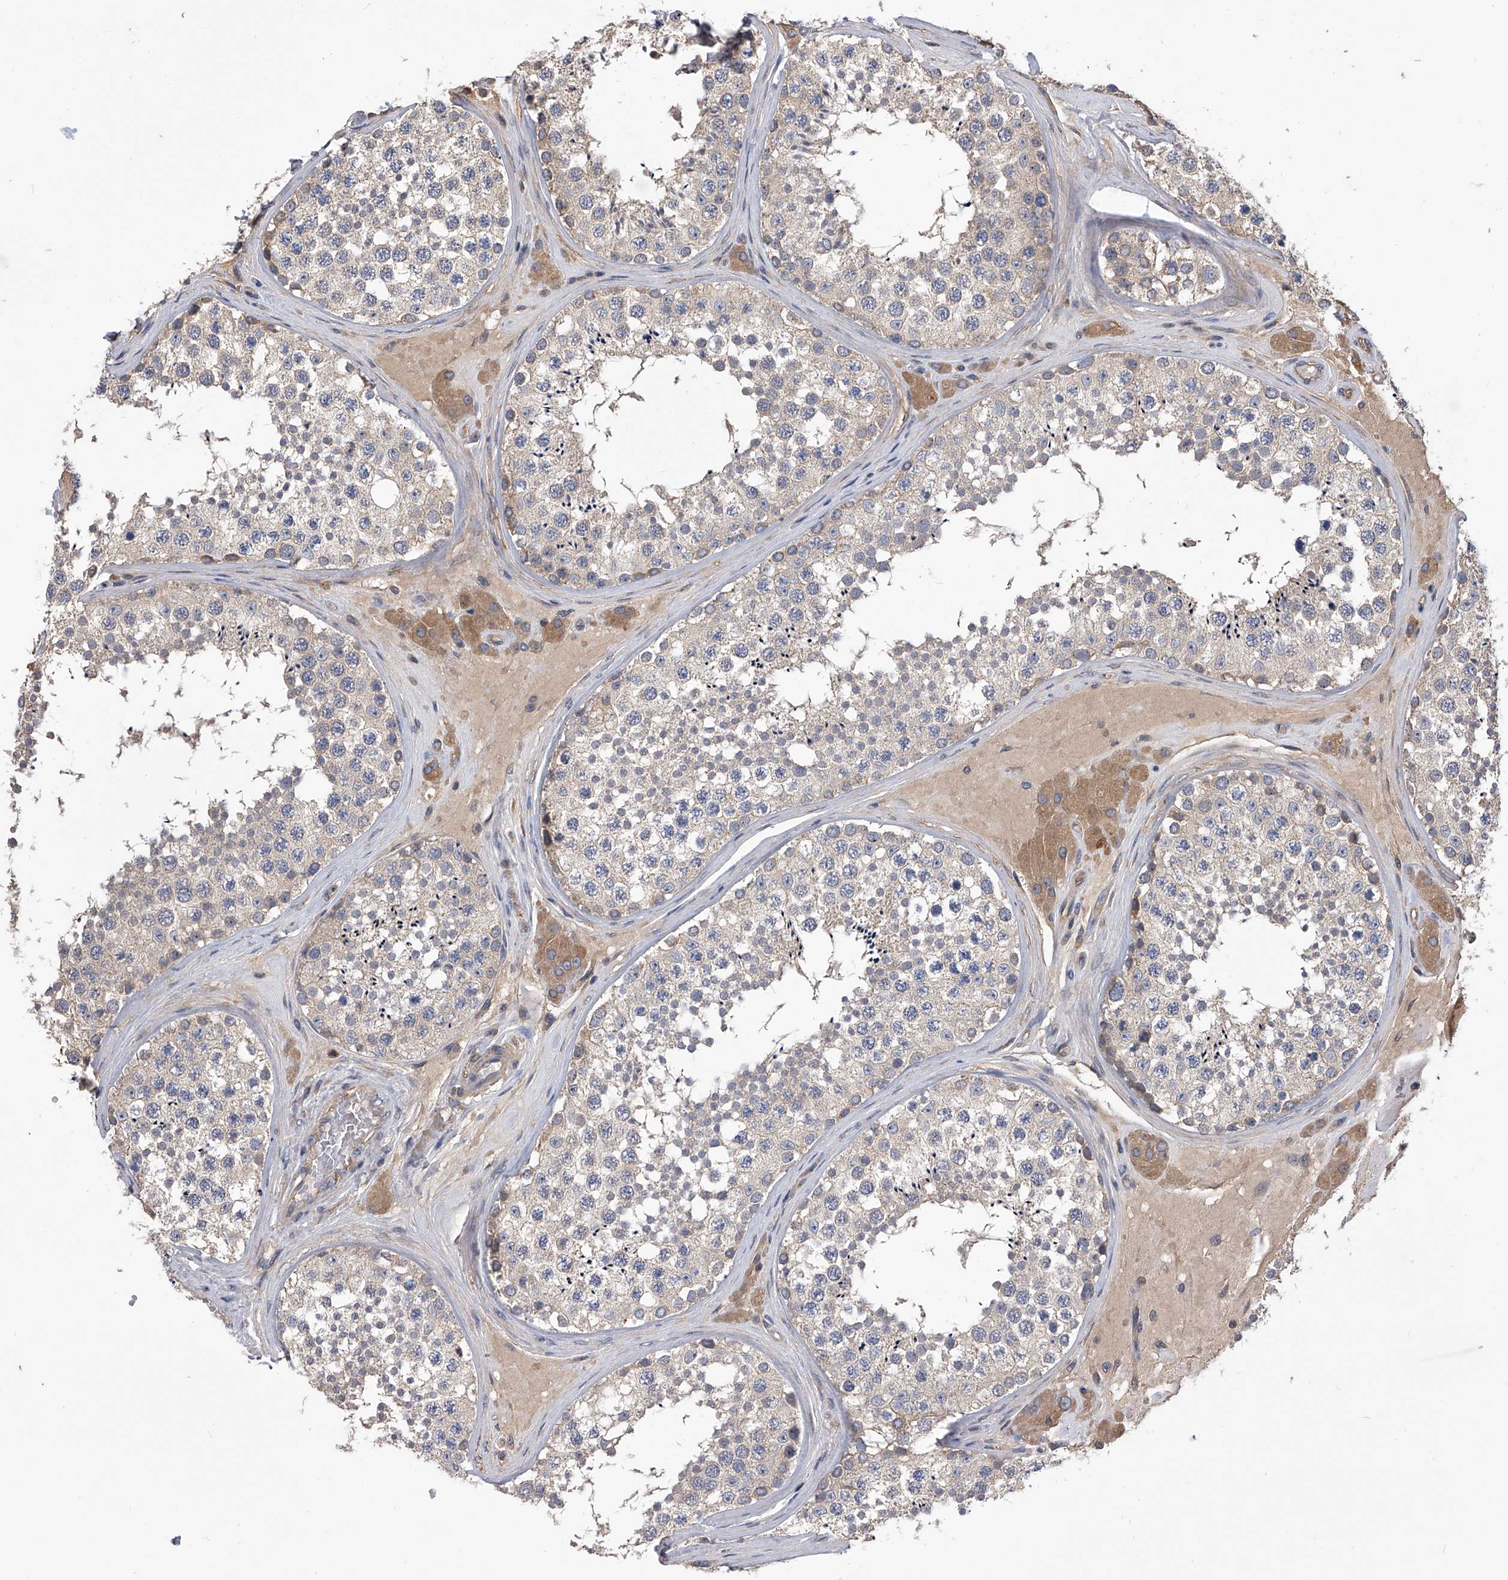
{"staining": {"intensity": "moderate", "quantity": "<25%", "location": "cytoplasmic/membranous"}, "tissue": "testis", "cell_type": "Cells in seminiferous ducts", "image_type": "normal", "snomed": [{"axis": "morphology", "description": "Normal tissue, NOS"}, {"axis": "topography", "description": "Testis"}], "caption": "A photomicrograph showing moderate cytoplasmic/membranous staining in approximately <25% of cells in seminiferous ducts in unremarkable testis, as visualized by brown immunohistochemical staining.", "gene": "CUL7", "patient": {"sex": "male", "age": 46}}